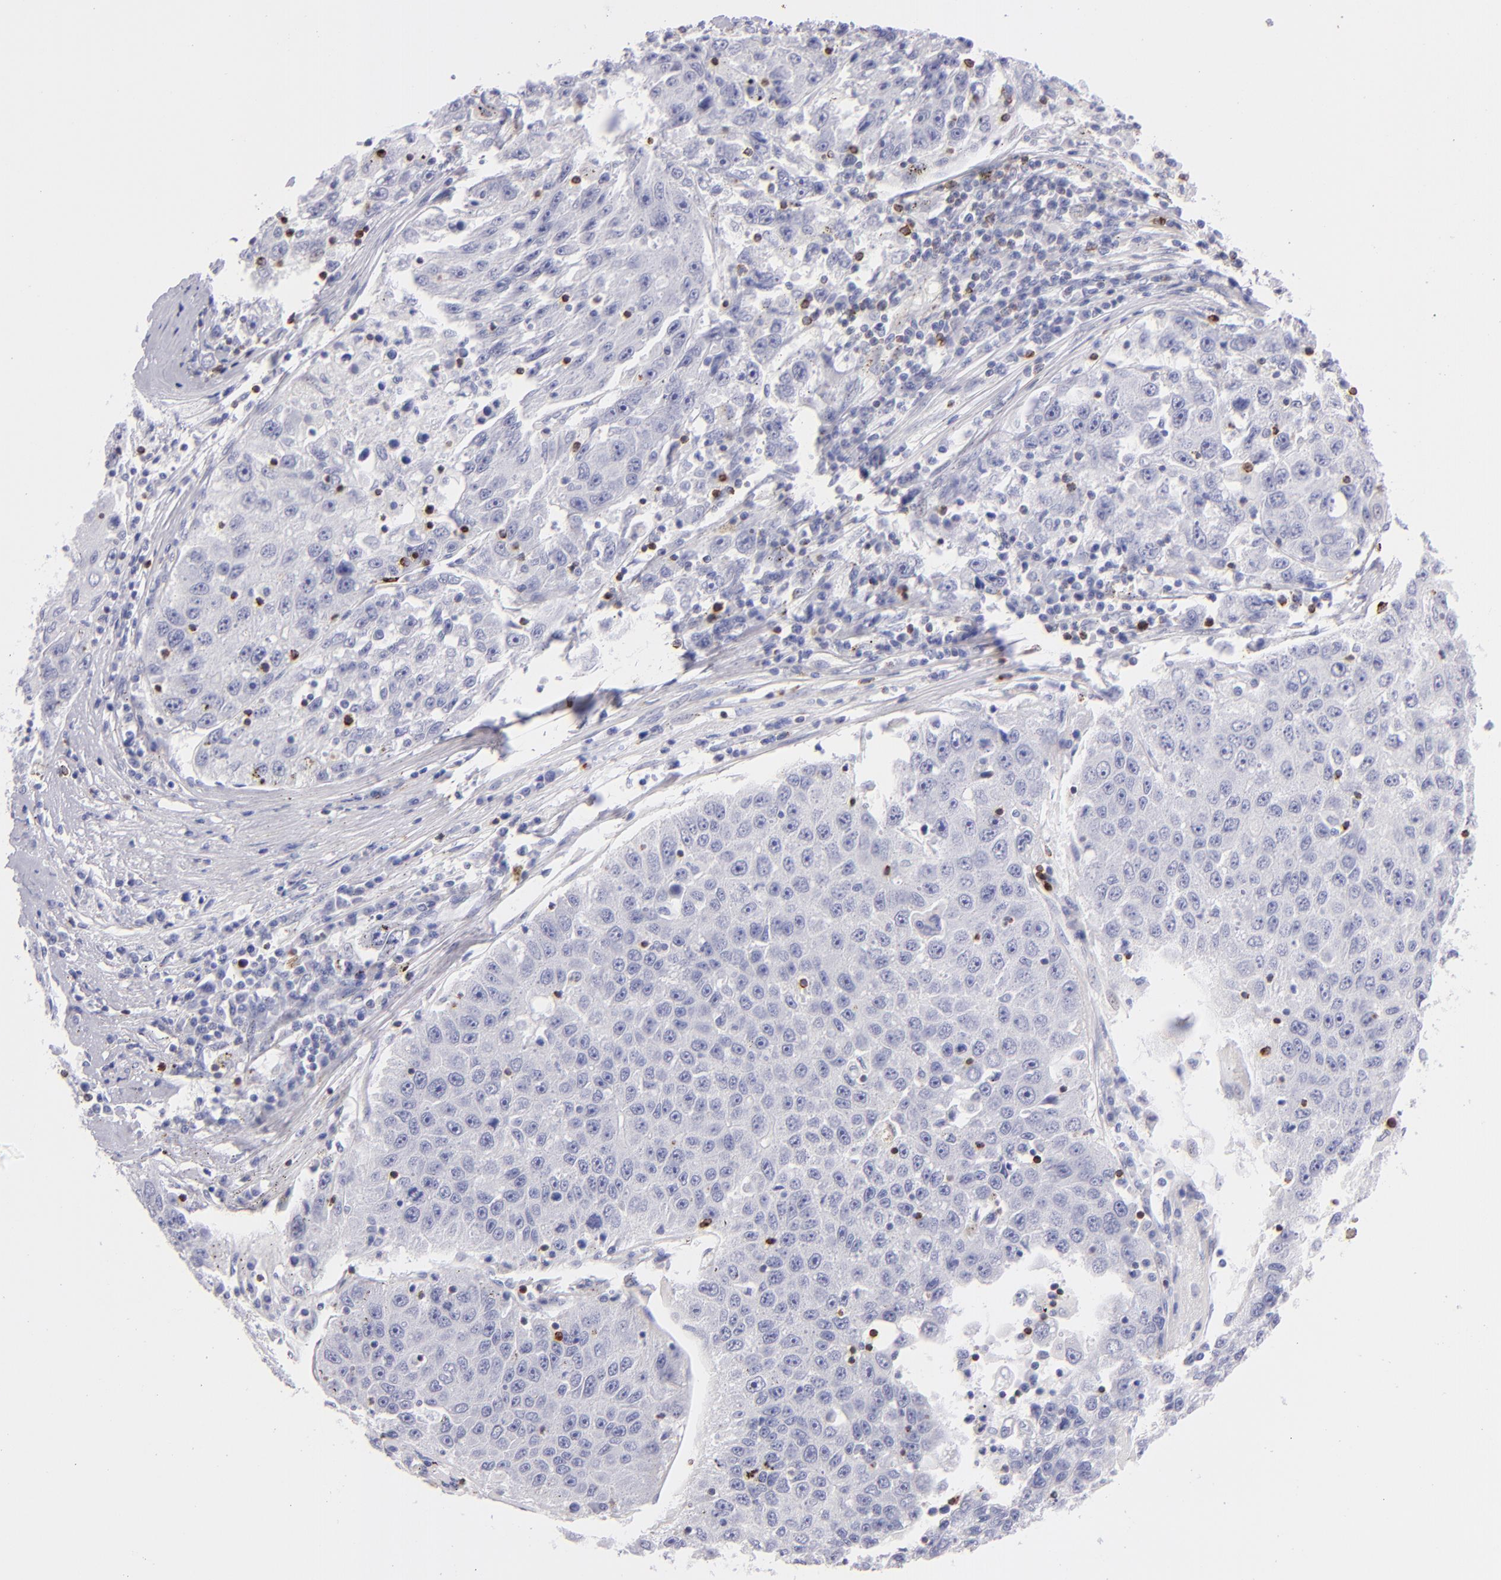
{"staining": {"intensity": "negative", "quantity": "none", "location": "none"}, "tissue": "liver cancer", "cell_type": "Tumor cells", "image_type": "cancer", "snomed": [{"axis": "morphology", "description": "Carcinoma, Hepatocellular, NOS"}, {"axis": "topography", "description": "Liver"}], "caption": "The photomicrograph reveals no staining of tumor cells in liver hepatocellular carcinoma. (Stains: DAB (3,3'-diaminobenzidine) IHC with hematoxylin counter stain, Microscopy: brightfield microscopy at high magnification).", "gene": "PRF1", "patient": {"sex": "male", "age": 49}}